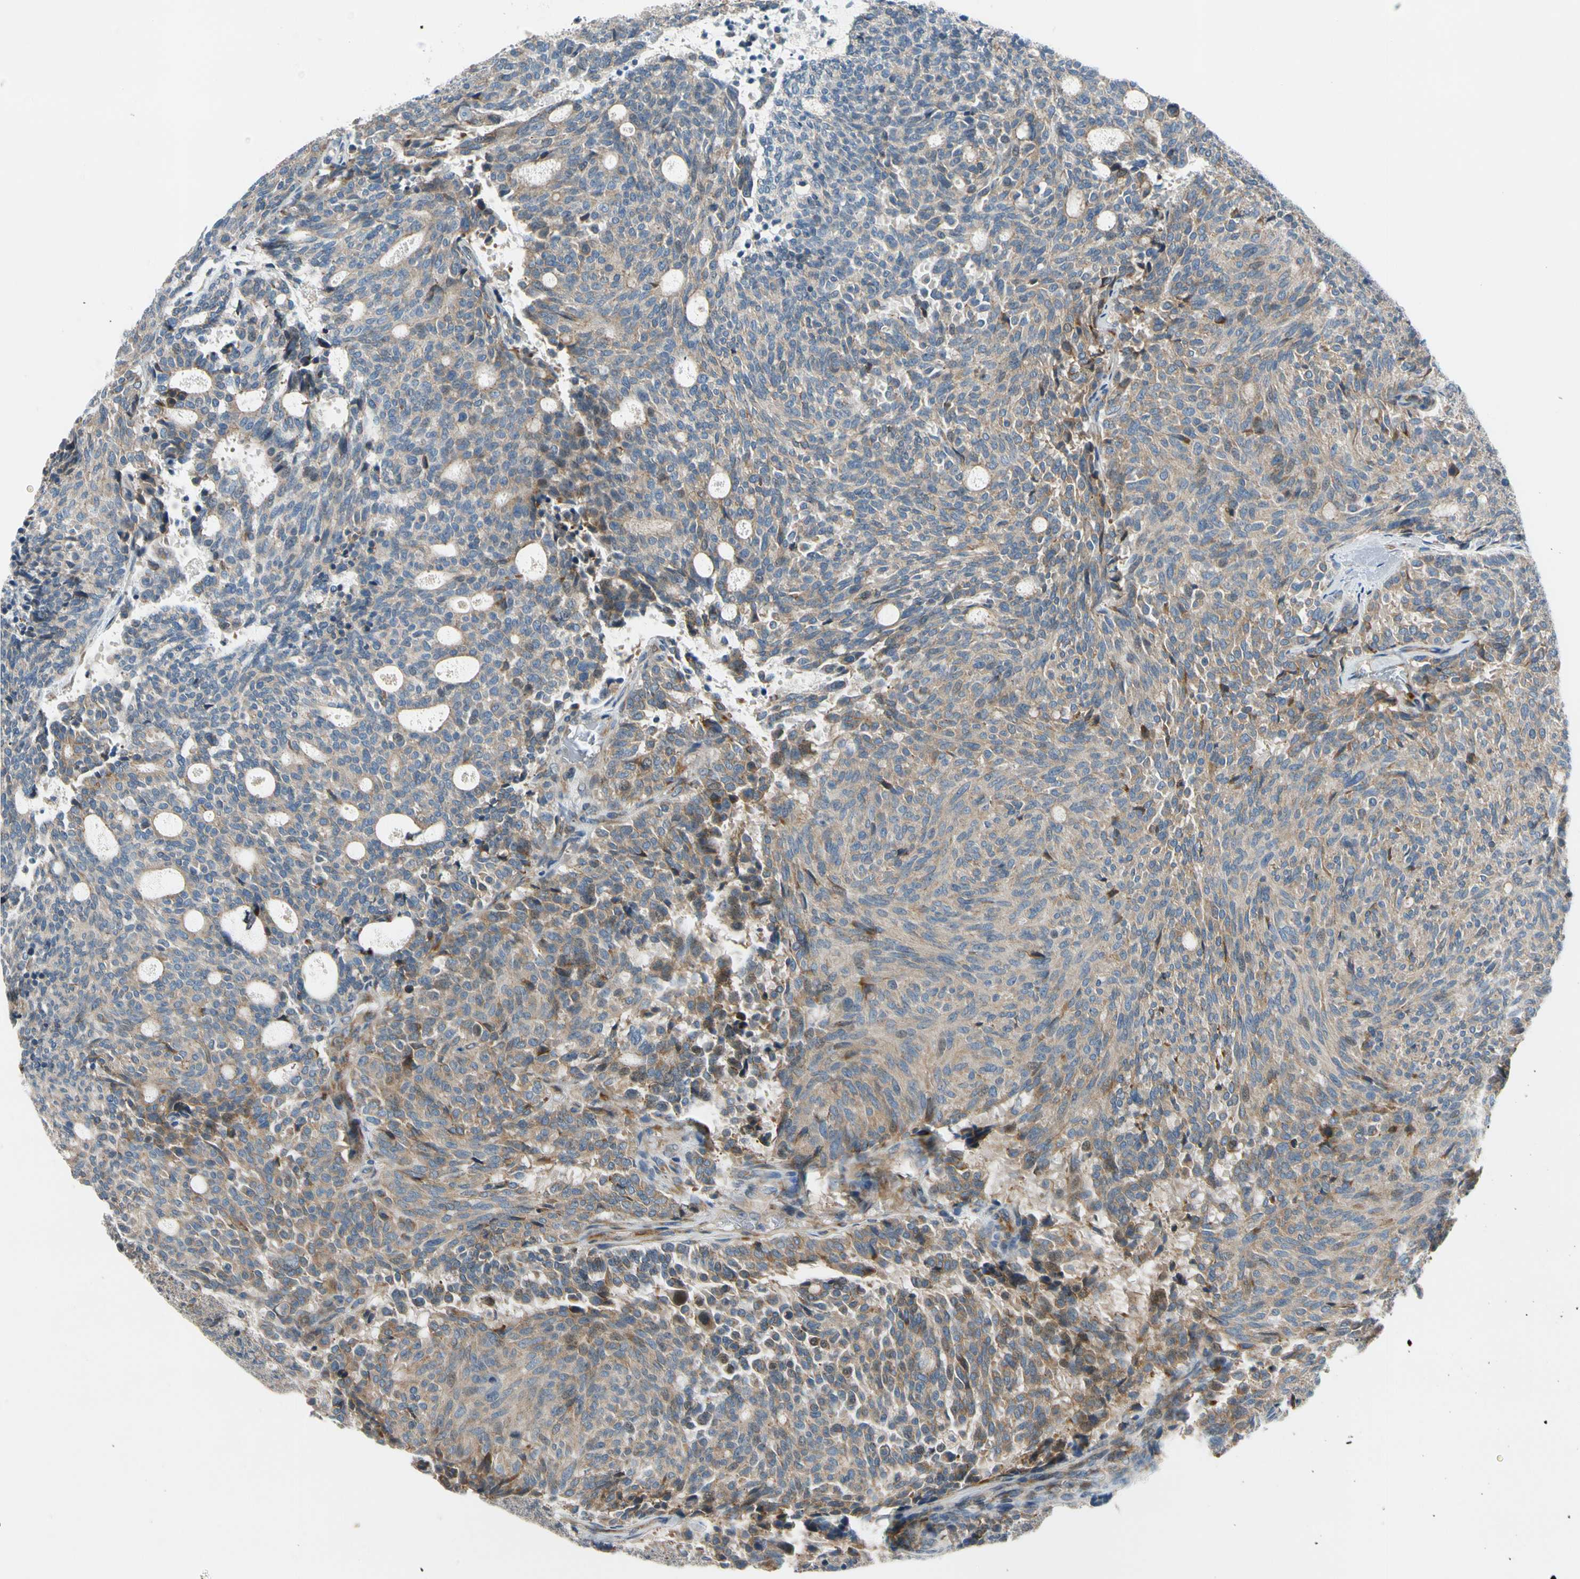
{"staining": {"intensity": "weak", "quantity": ">75%", "location": "cytoplasmic/membranous"}, "tissue": "carcinoid", "cell_type": "Tumor cells", "image_type": "cancer", "snomed": [{"axis": "morphology", "description": "Carcinoid, malignant, NOS"}, {"axis": "topography", "description": "Pancreas"}], "caption": "IHC (DAB) staining of malignant carcinoid displays weak cytoplasmic/membranous protein expression in approximately >75% of tumor cells.", "gene": "MST1R", "patient": {"sex": "female", "age": 54}}